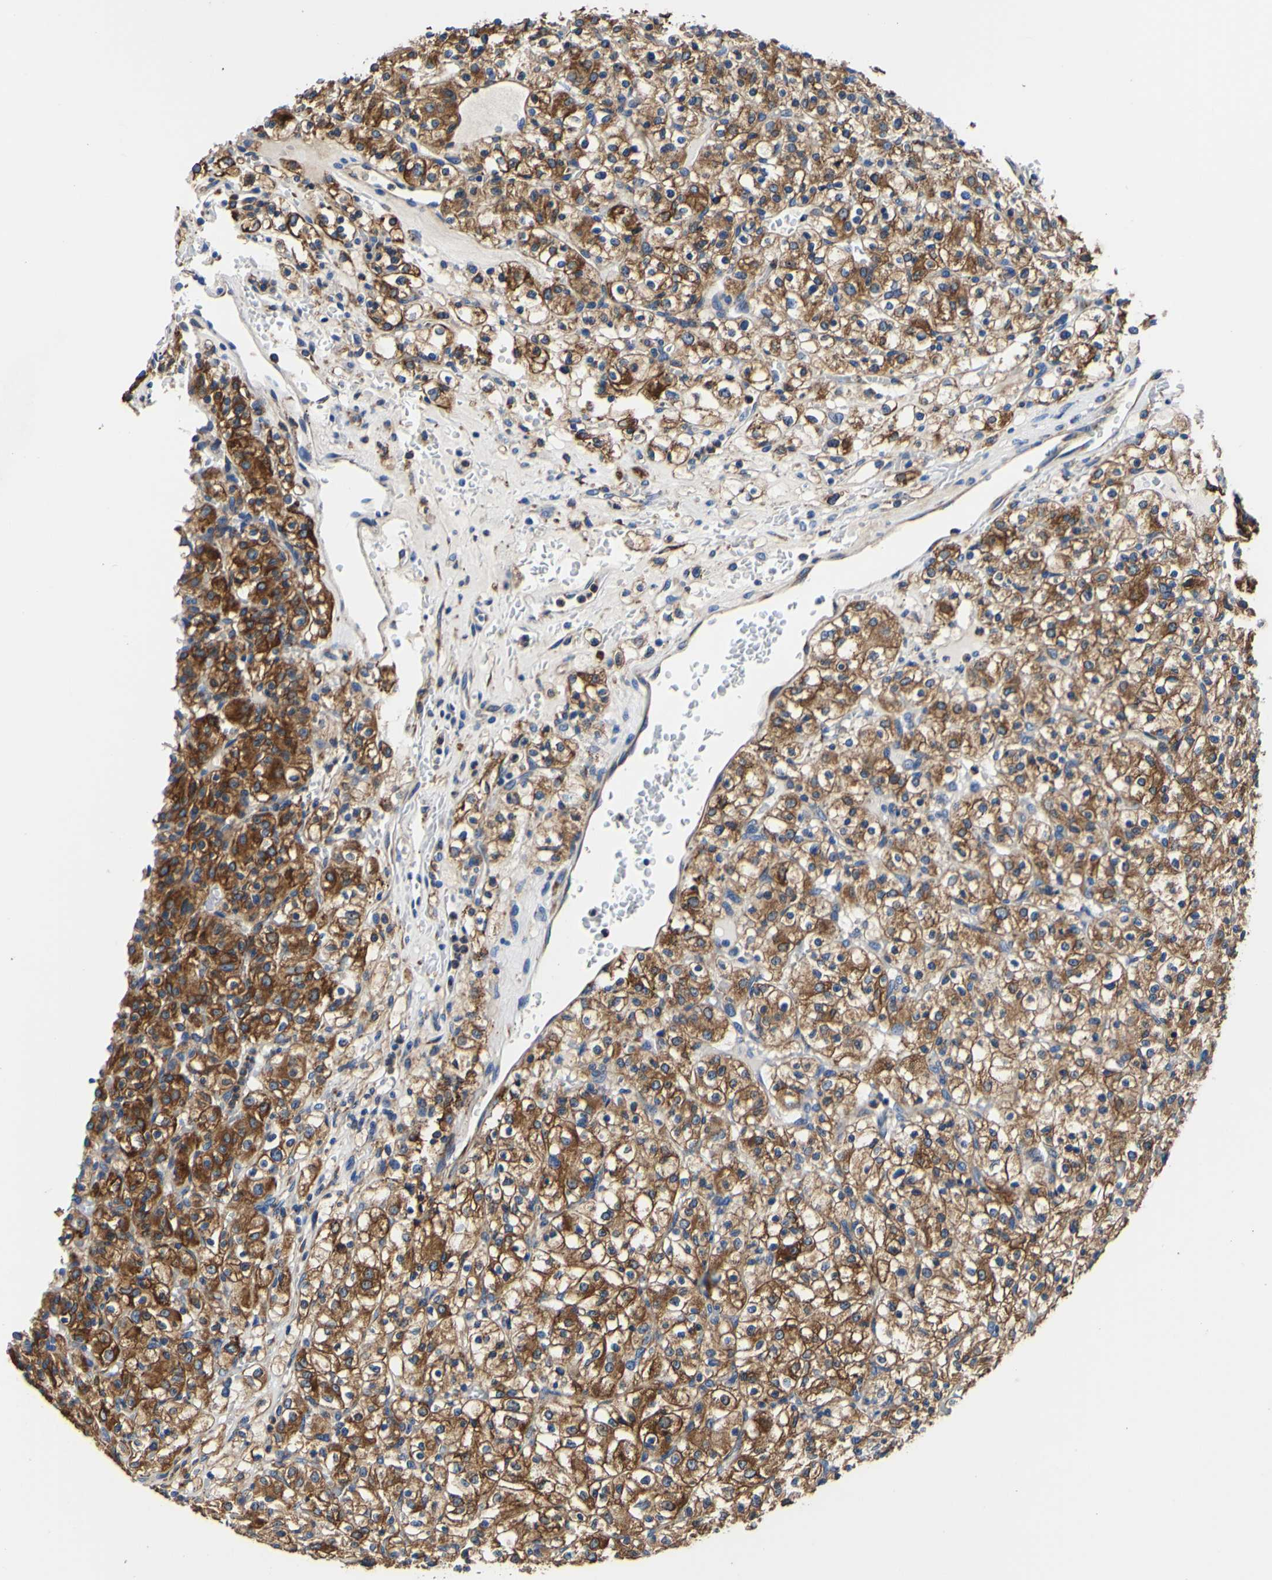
{"staining": {"intensity": "strong", "quantity": ">75%", "location": "cytoplasmic/membranous"}, "tissue": "renal cancer", "cell_type": "Tumor cells", "image_type": "cancer", "snomed": [{"axis": "morphology", "description": "Normal tissue, NOS"}, {"axis": "morphology", "description": "Adenocarcinoma, NOS"}, {"axis": "topography", "description": "Kidney"}], "caption": "Immunohistochemistry of renal adenocarcinoma shows high levels of strong cytoplasmic/membranous staining in about >75% of tumor cells. (IHC, brightfield microscopy, high magnification).", "gene": "P4HB", "patient": {"sex": "female", "age": 72}}